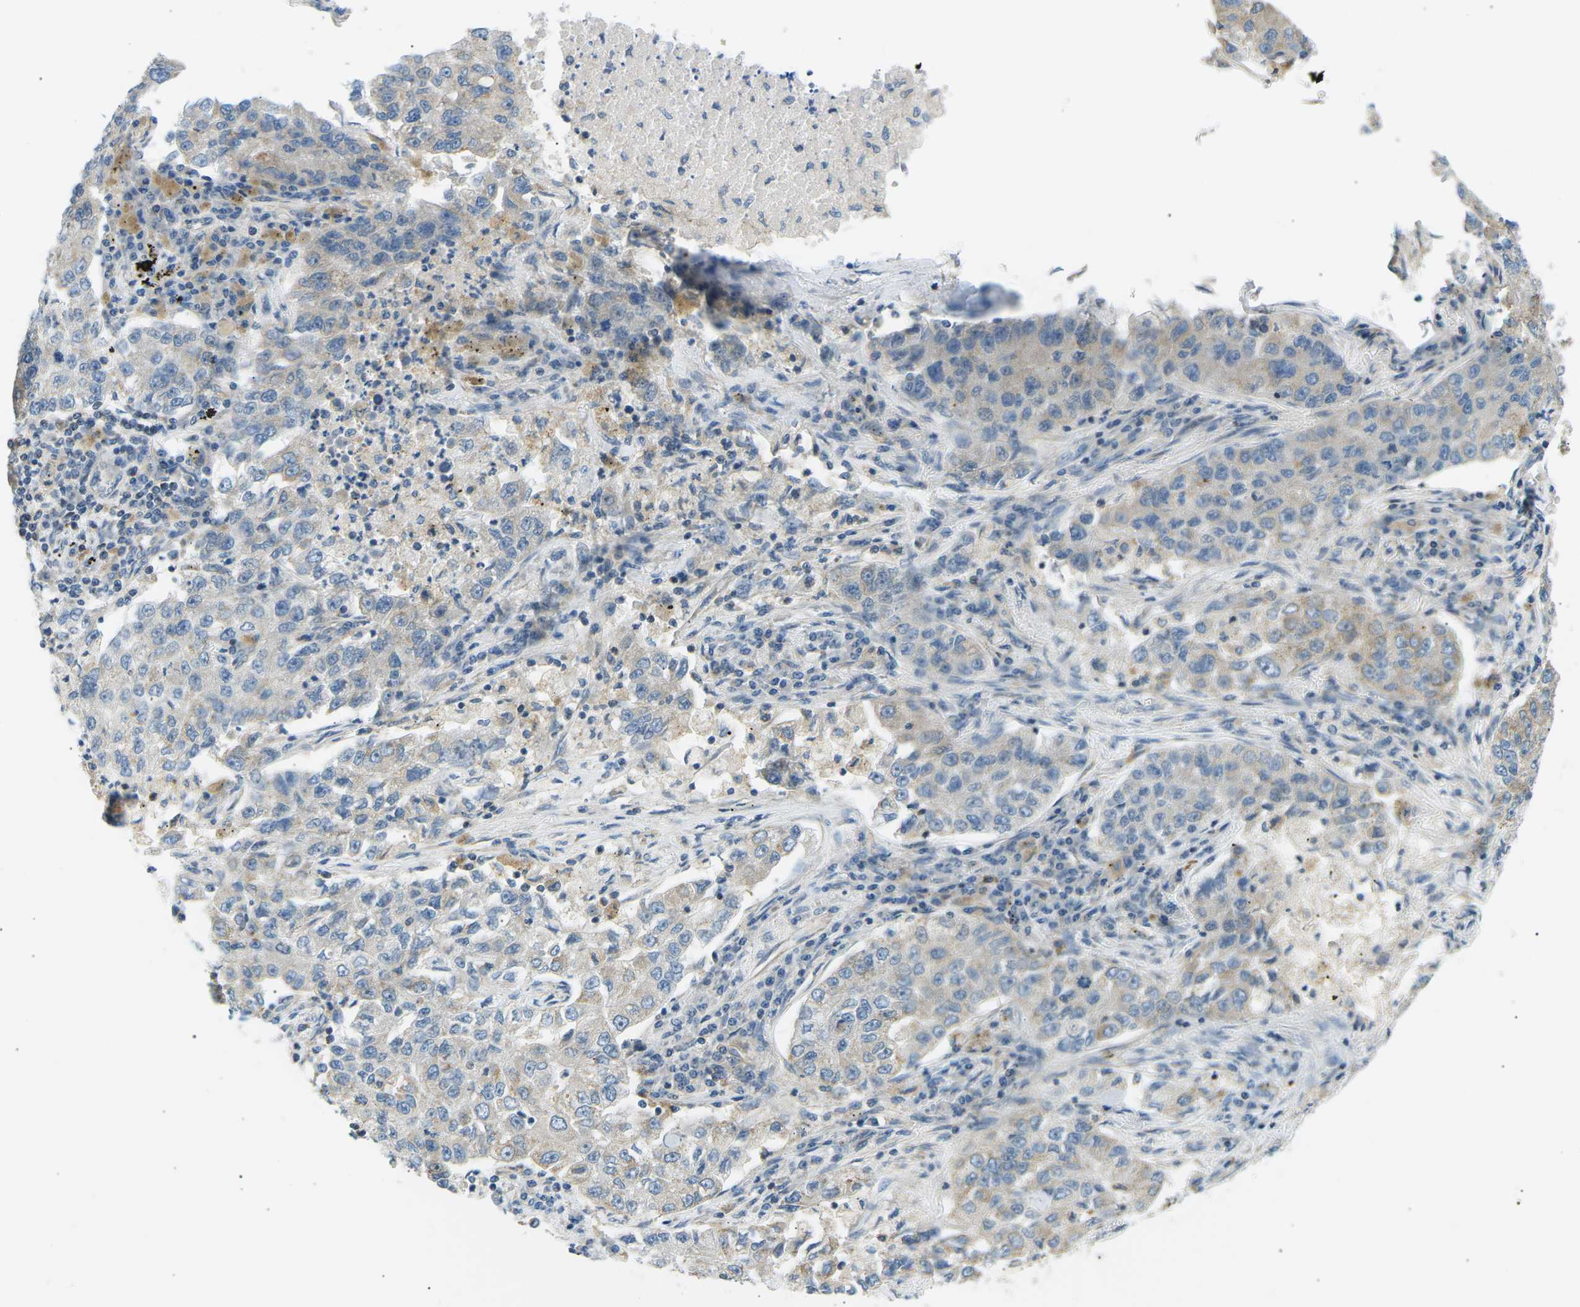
{"staining": {"intensity": "weak", "quantity": "<25%", "location": "cytoplasmic/membranous"}, "tissue": "lung cancer", "cell_type": "Tumor cells", "image_type": "cancer", "snomed": [{"axis": "morphology", "description": "Adenocarcinoma, NOS"}, {"axis": "topography", "description": "Lung"}], "caption": "DAB (3,3'-diaminobenzidine) immunohistochemical staining of lung cancer shows no significant expression in tumor cells.", "gene": "TBC1D8", "patient": {"sex": "male", "age": 49}}